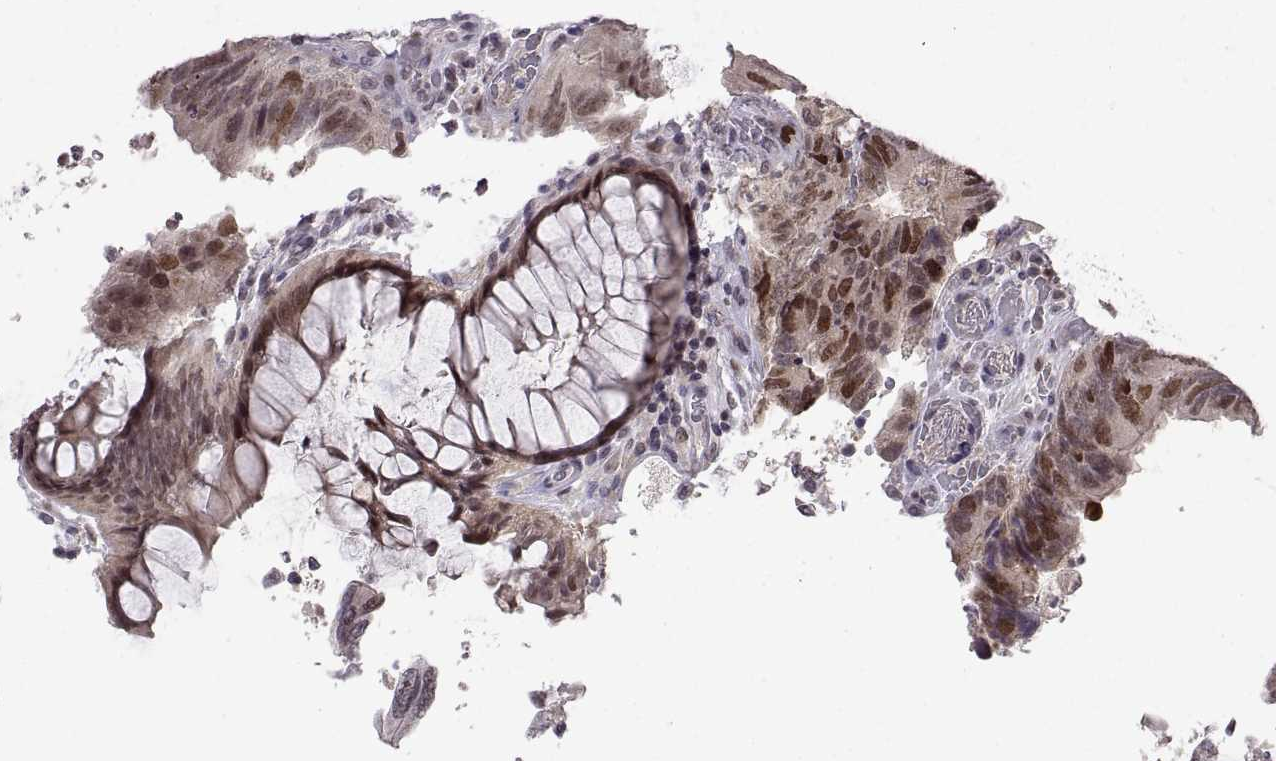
{"staining": {"intensity": "moderate", "quantity": "25%-75%", "location": "nuclear"}, "tissue": "colorectal cancer", "cell_type": "Tumor cells", "image_type": "cancer", "snomed": [{"axis": "morphology", "description": "Adenocarcinoma, NOS"}, {"axis": "topography", "description": "Colon"}], "caption": "Protein expression analysis of human adenocarcinoma (colorectal) reveals moderate nuclear expression in approximately 25%-75% of tumor cells.", "gene": "CHFR", "patient": {"sex": "female", "age": 67}}